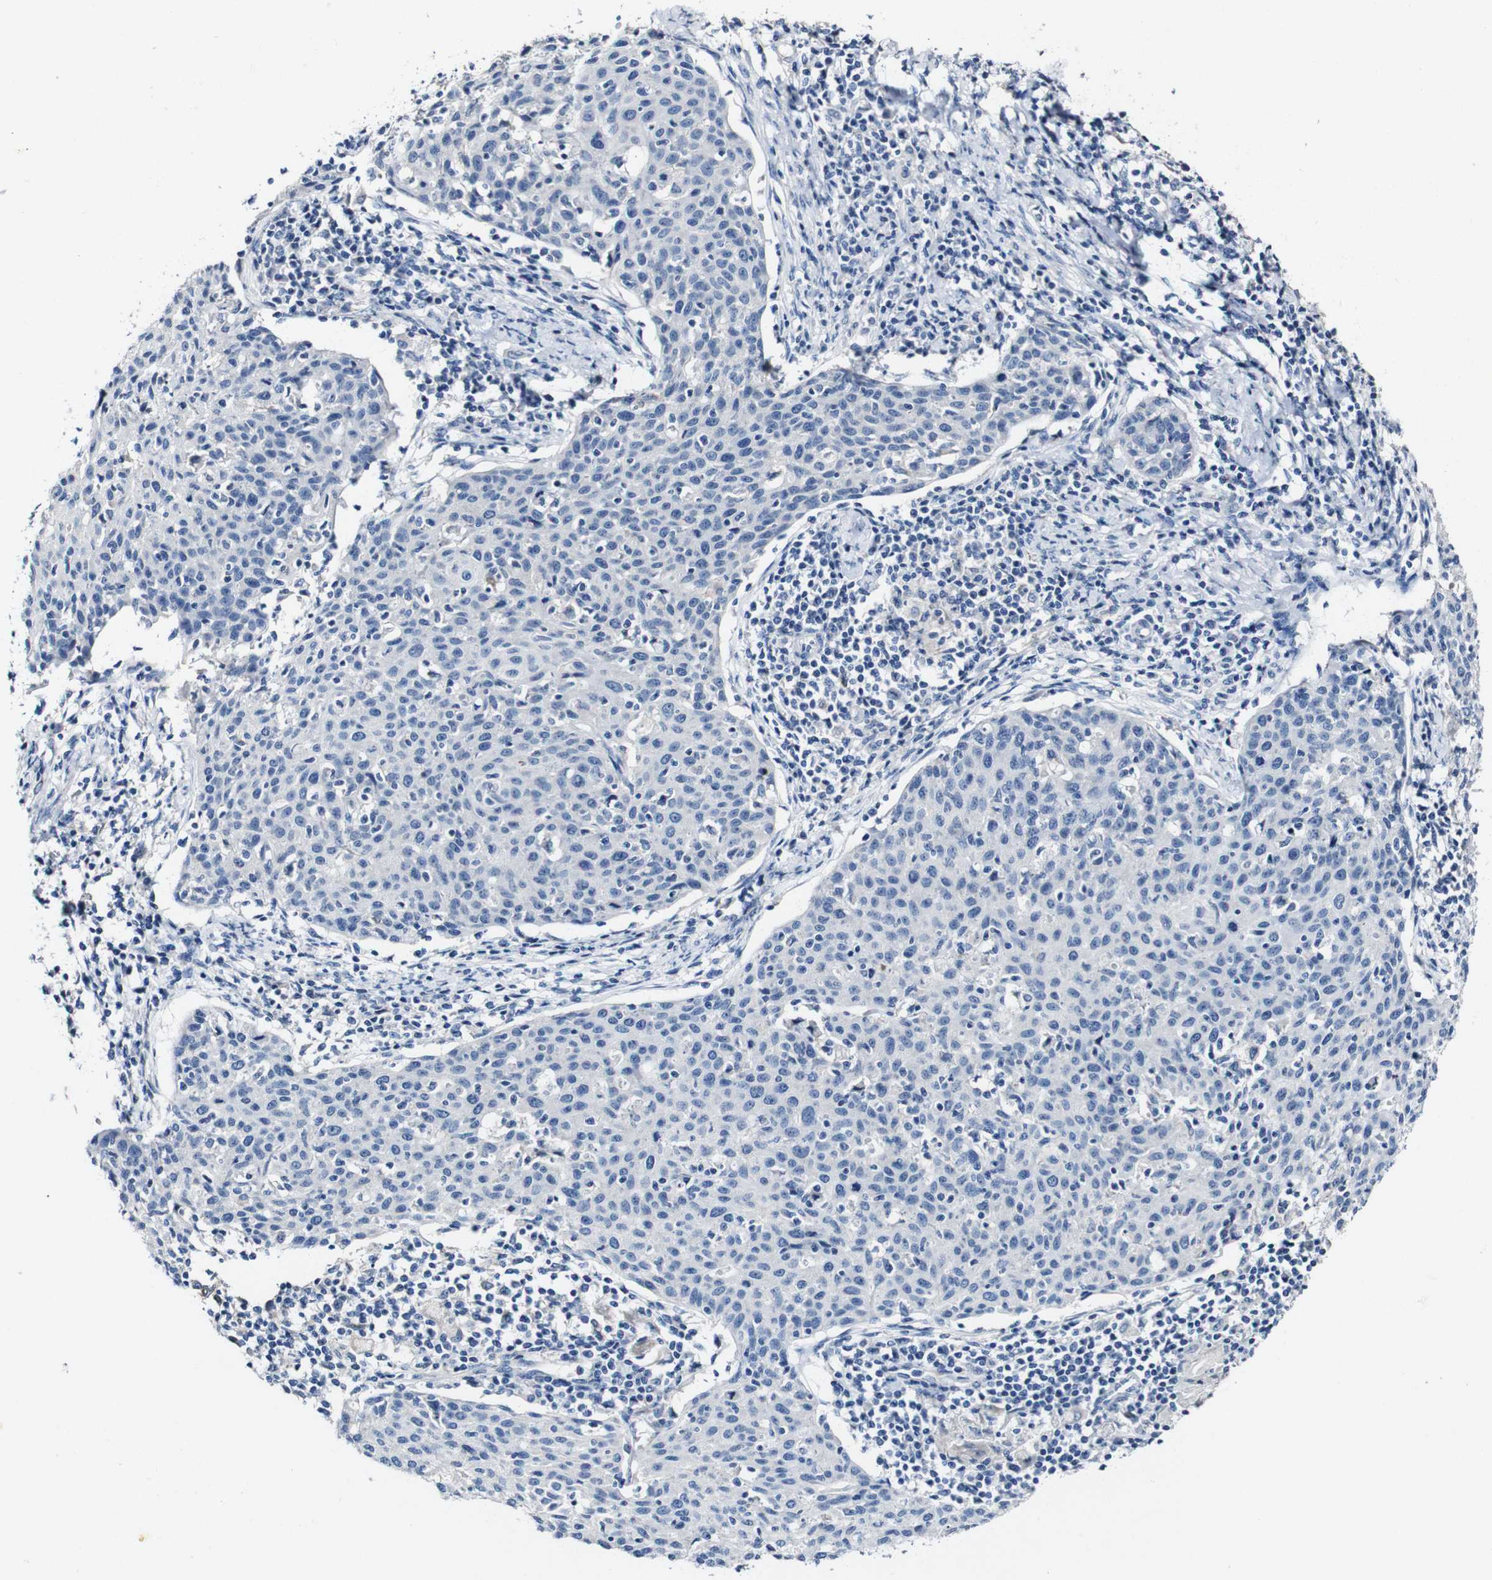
{"staining": {"intensity": "negative", "quantity": "none", "location": "none"}, "tissue": "cervical cancer", "cell_type": "Tumor cells", "image_type": "cancer", "snomed": [{"axis": "morphology", "description": "Squamous cell carcinoma, NOS"}, {"axis": "topography", "description": "Cervix"}], "caption": "Tumor cells show no significant staining in squamous cell carcinoma (cervical).", "gene": "GRAMD1A", "patient": {"sex": "female", "age": 38}}